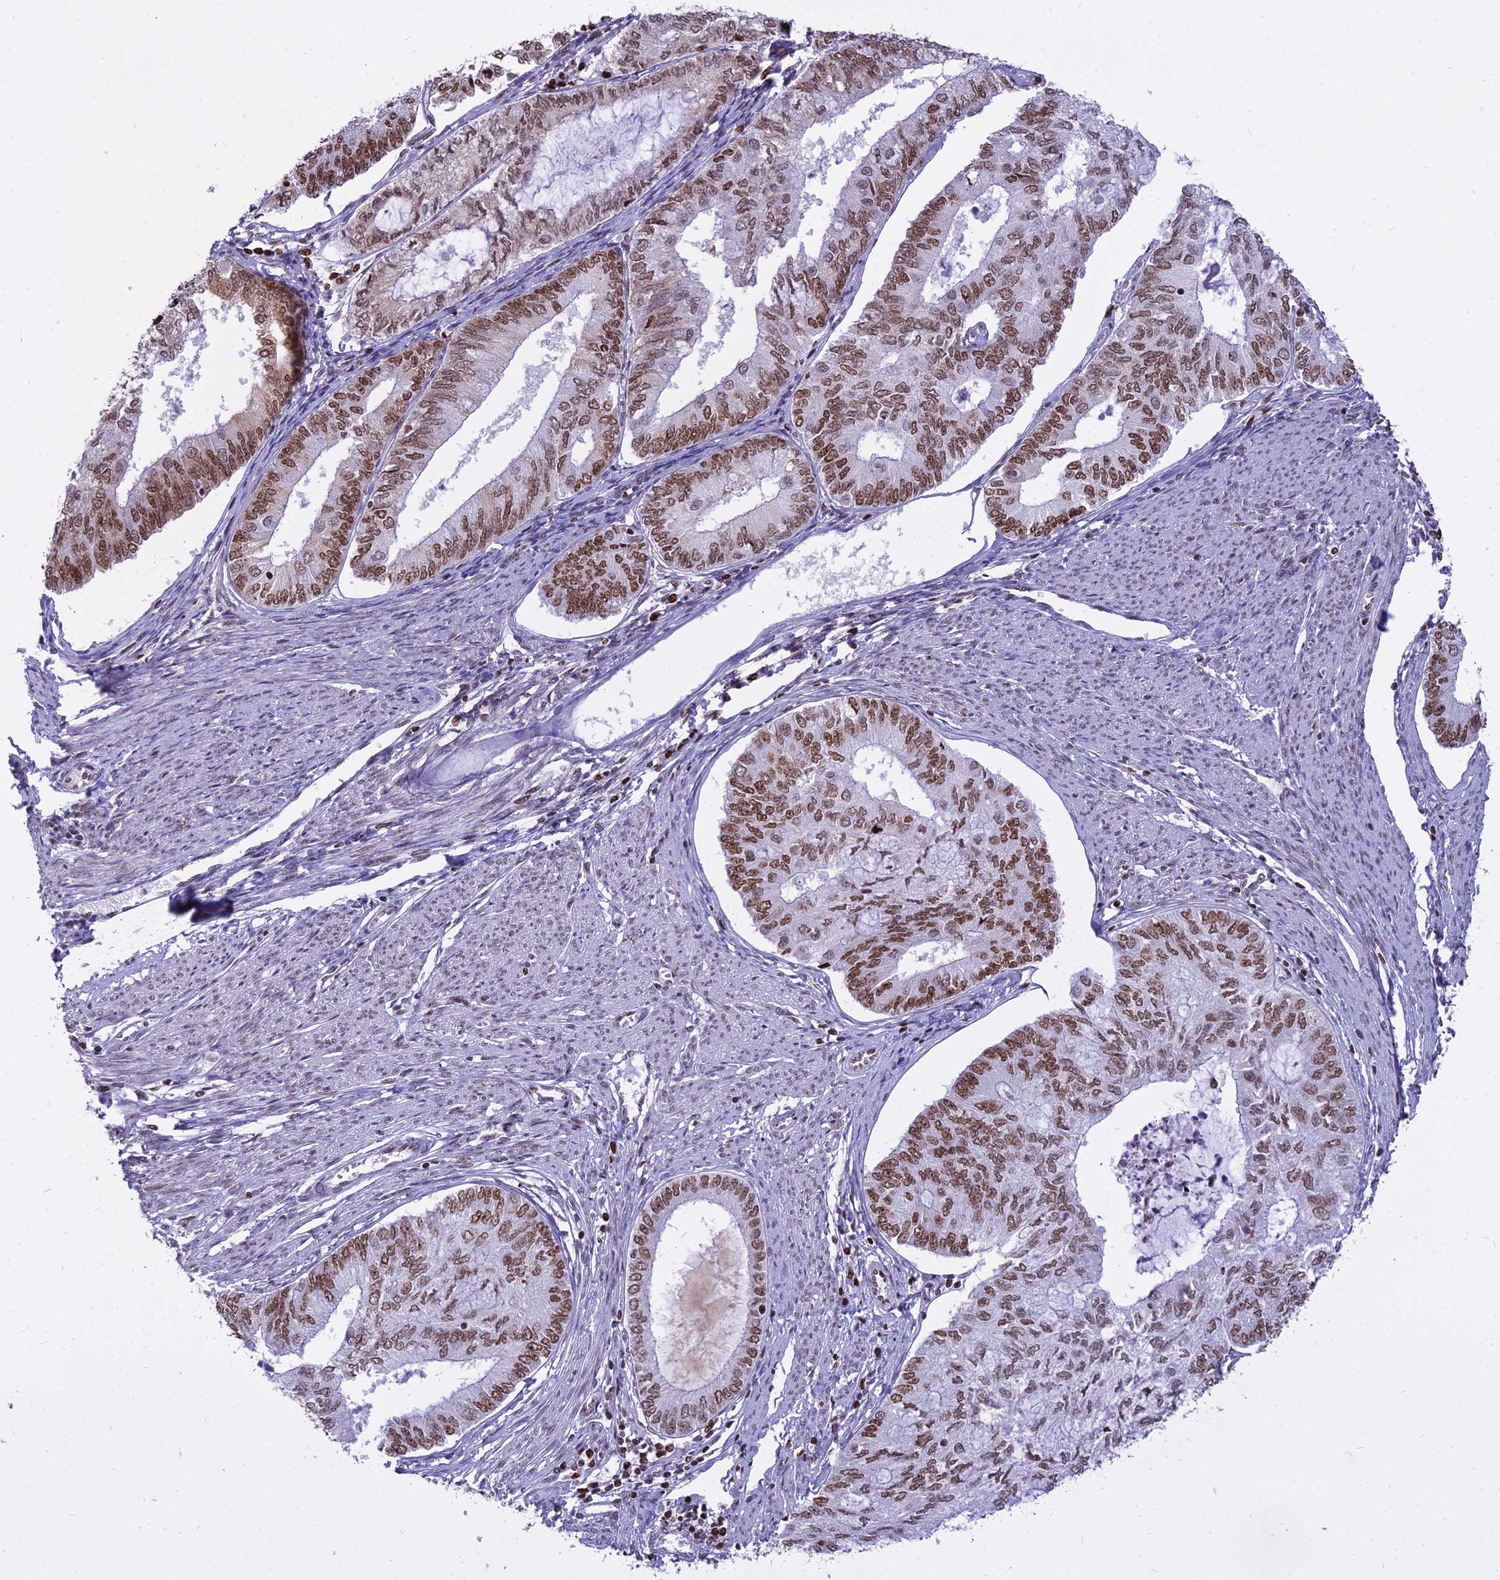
{"staining": {"intensity": "moderate", "quantity": ">75%", "location": "nuclear"}, "tissue": "endometrial cancer", "cell_type": "Tumor cells", "image_type": "cancer", "snomed": [{"axis": "morphology", "description": "Adenocarcinoma, NOS"}, {"axis": "topography", "description": "Endometrium"}], "caption": "An image showing moderate nuclear expression in approximately >75% of tumor cells in endometrial adenocarcinoma, as visualized by brown immunohistochemical staining.", "gene": "PARP1", "patient": {"sex": "female", "age": 68}}